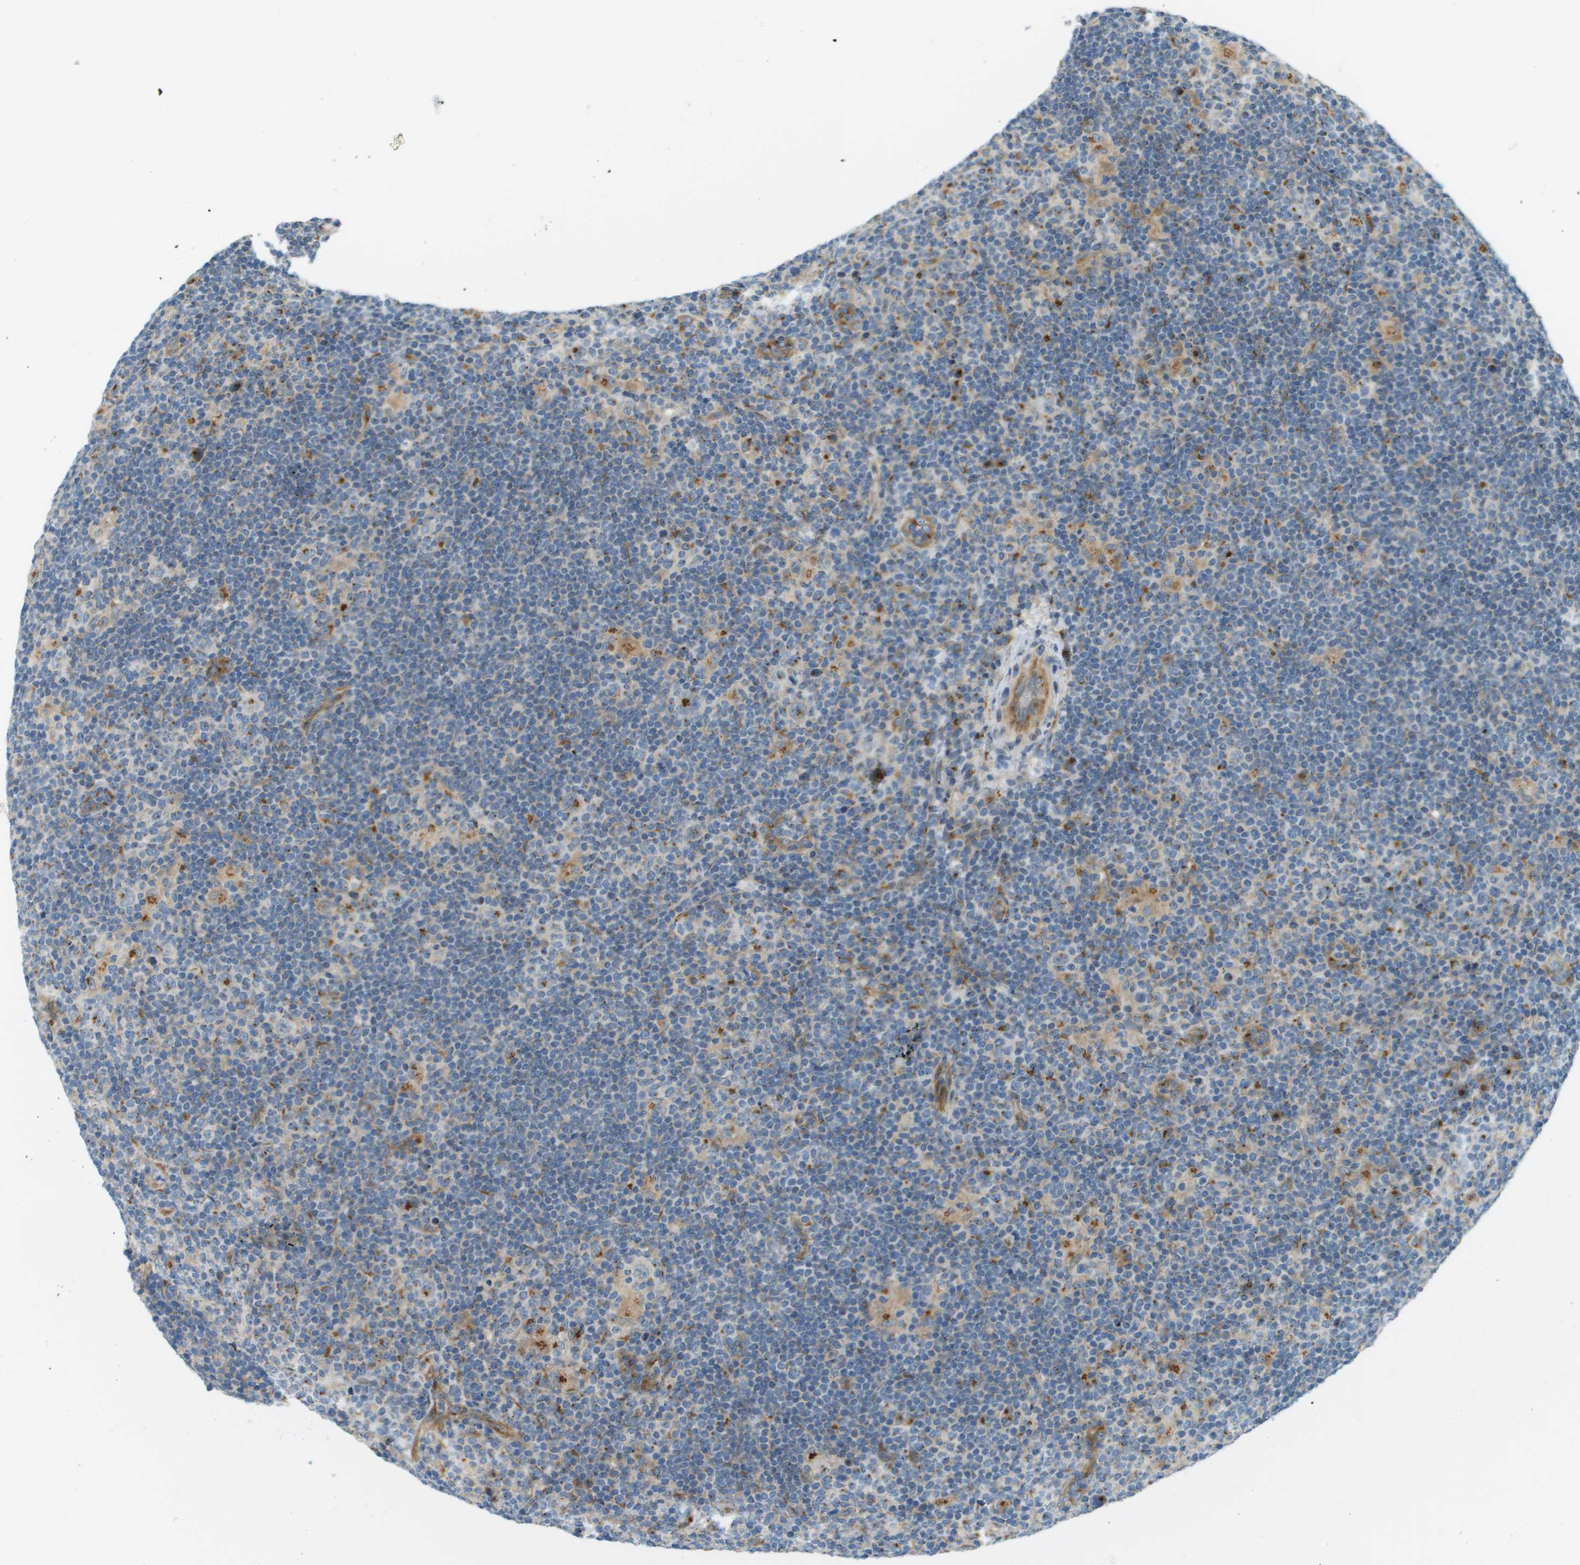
{"staining": {"intensity": "weak", "quantity": "25%-75%", "location": "cytoplasmic/membranous"}, "tissue": "lymphoma", "cell_type": "Tumor cells", "image_type": "cancer", "snomed": [{"axis": "morphology", "description": "Hodgkin's disease, NOS"}, {"axis": "topography", "description": "Lymph node"}], "caption": "Immunohistochemistry (DAB (3,3'-diaminobenzidine)) staining of human lymphoma demonstrates weak cytoplasmic/membranous protein positivity in about 25%-75% of tumor cells.", "gene": "ACBD3", "patient": {"sex": "female", "age": 57}}